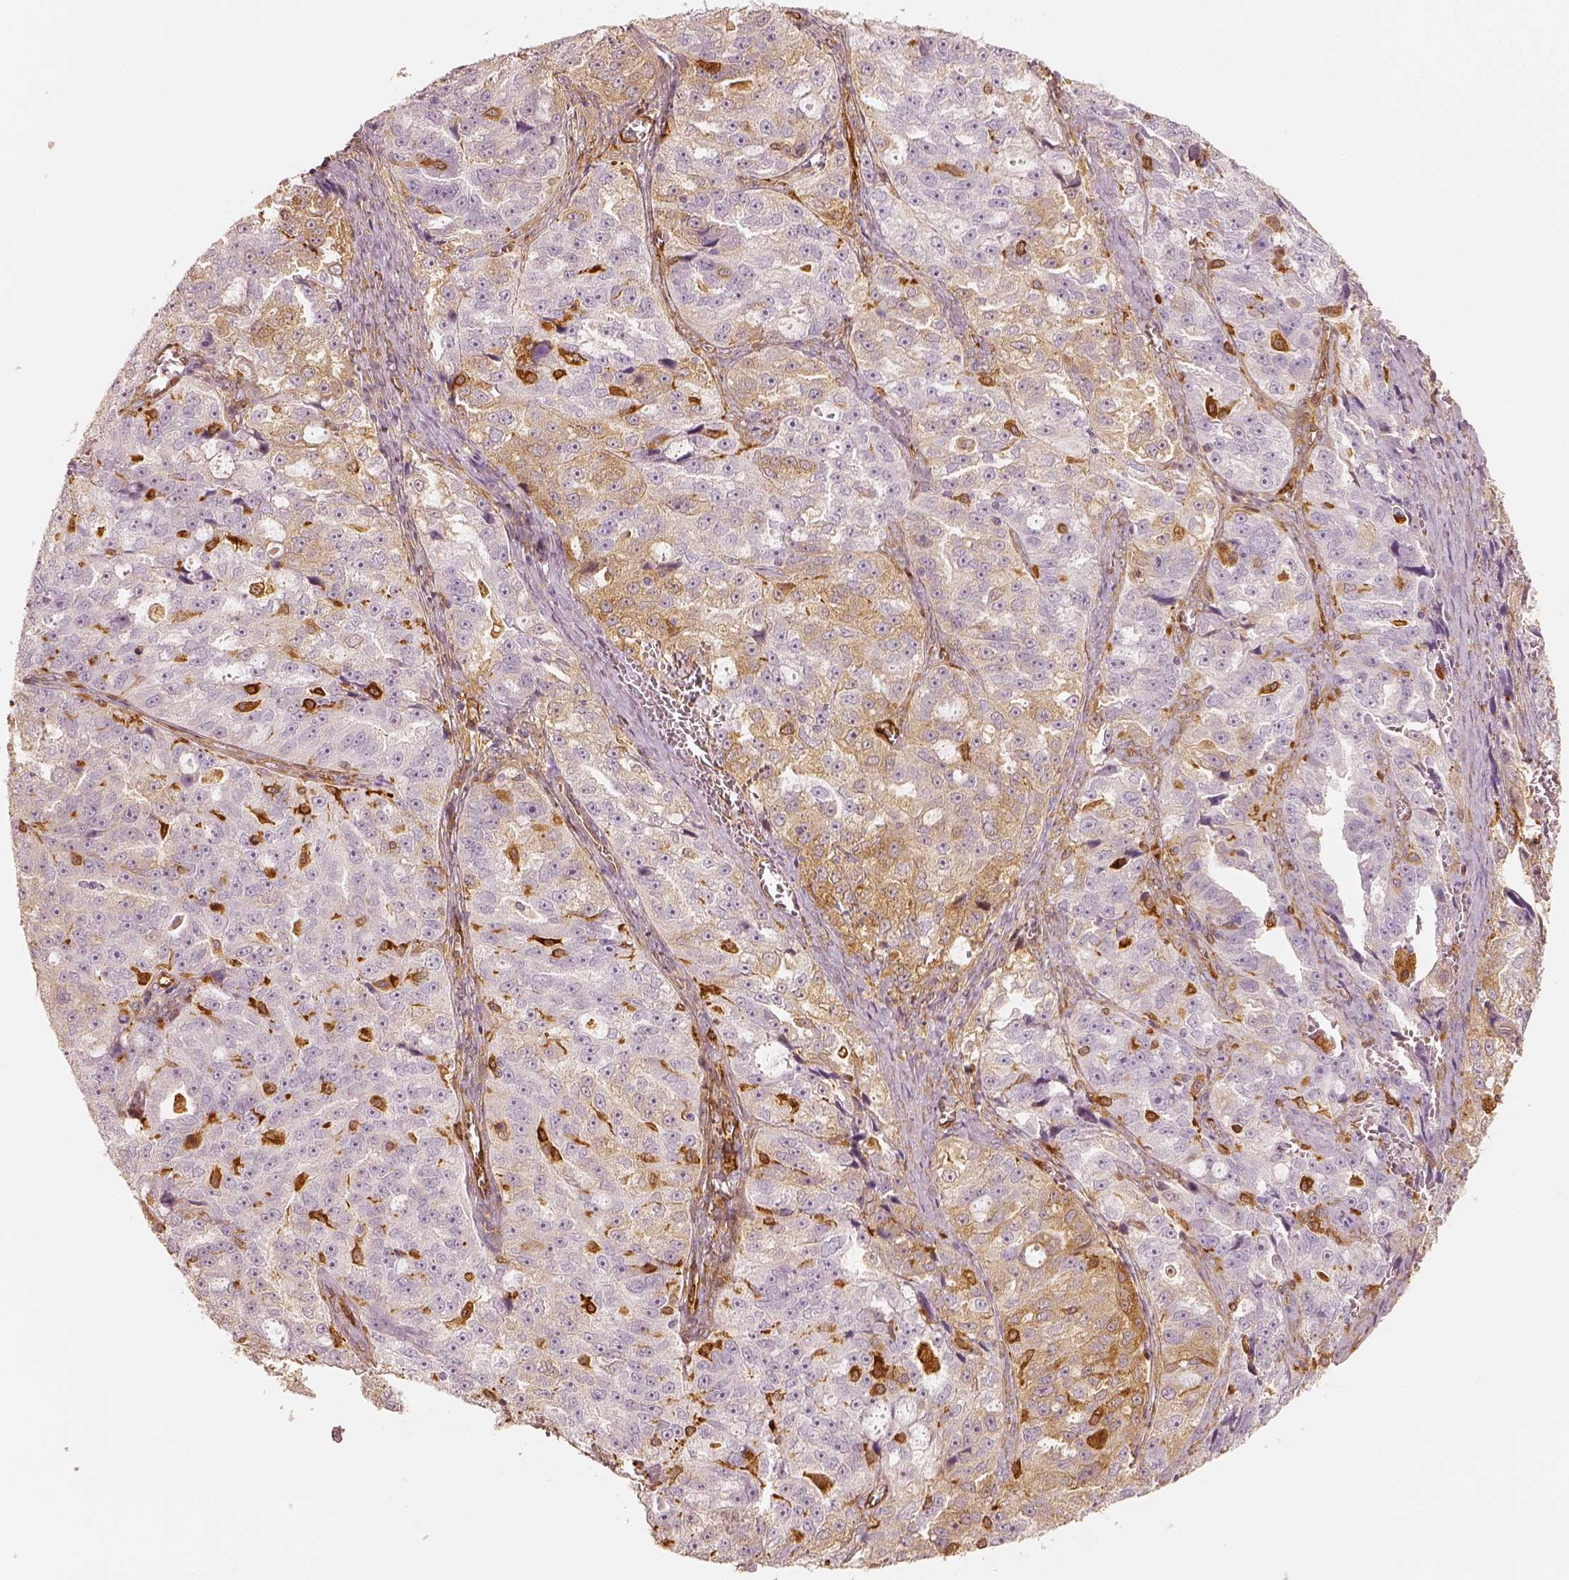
{"staining": {"intensity": "weak", "quantity": "<25%", "location": "cytoplasmic/membranous"}, "tissue": "ovarian cancer", "cell_type": "Tumor cells", "image_type": "cancer", "snomed": [{"axis": "morphology", "description": "Cystadenocarcinoma, serous, NOS"}, {"axis": "topography", "description": "Ovary"}], "caption": "Micrograph shows no significant protein positivity in tumor cells of ovarian cancer (serous cystadenocarcinoma).", "gene": "FSCN1", "patient": {"sex": "female", "age": 51}}